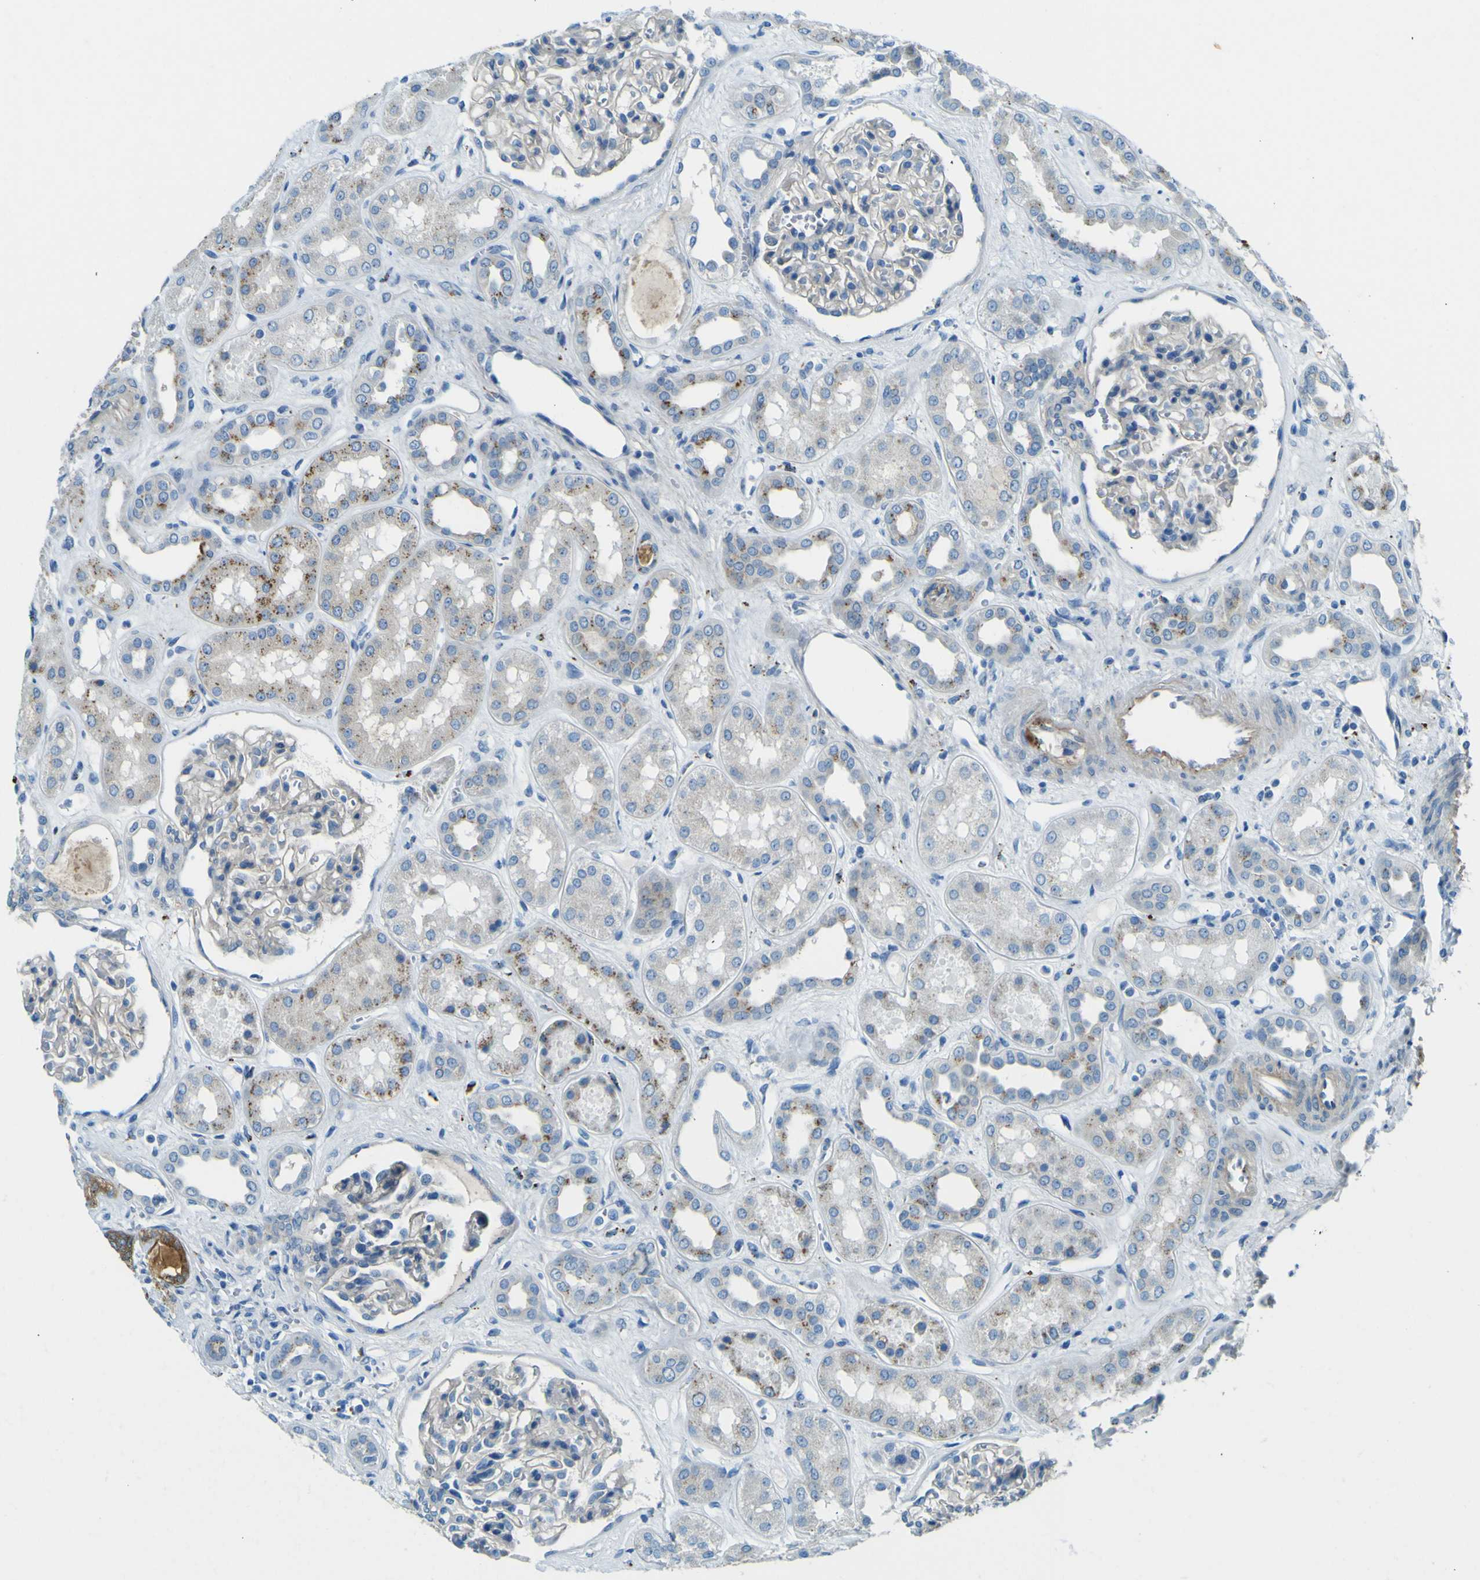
{"staining": {"intensity": "negative", "quantity": "none", "location": "none"}, "tissue": "kidney", "cell_type": "Cells in glomeruli", "image_type": "normal", "snomed": [{"axis": "morphology", "description": "Normal tissue, NOS"}, {"axis": "topography", "description": "Kidney"}], "caption": "A high-resolution image shows immunohistochemistry (IHC) staining of benign kidney, which exhibits no significant expression in cells in glomeruli.", "gene": "PDE9A", "patient": {"sex": "male", "age": 59}}